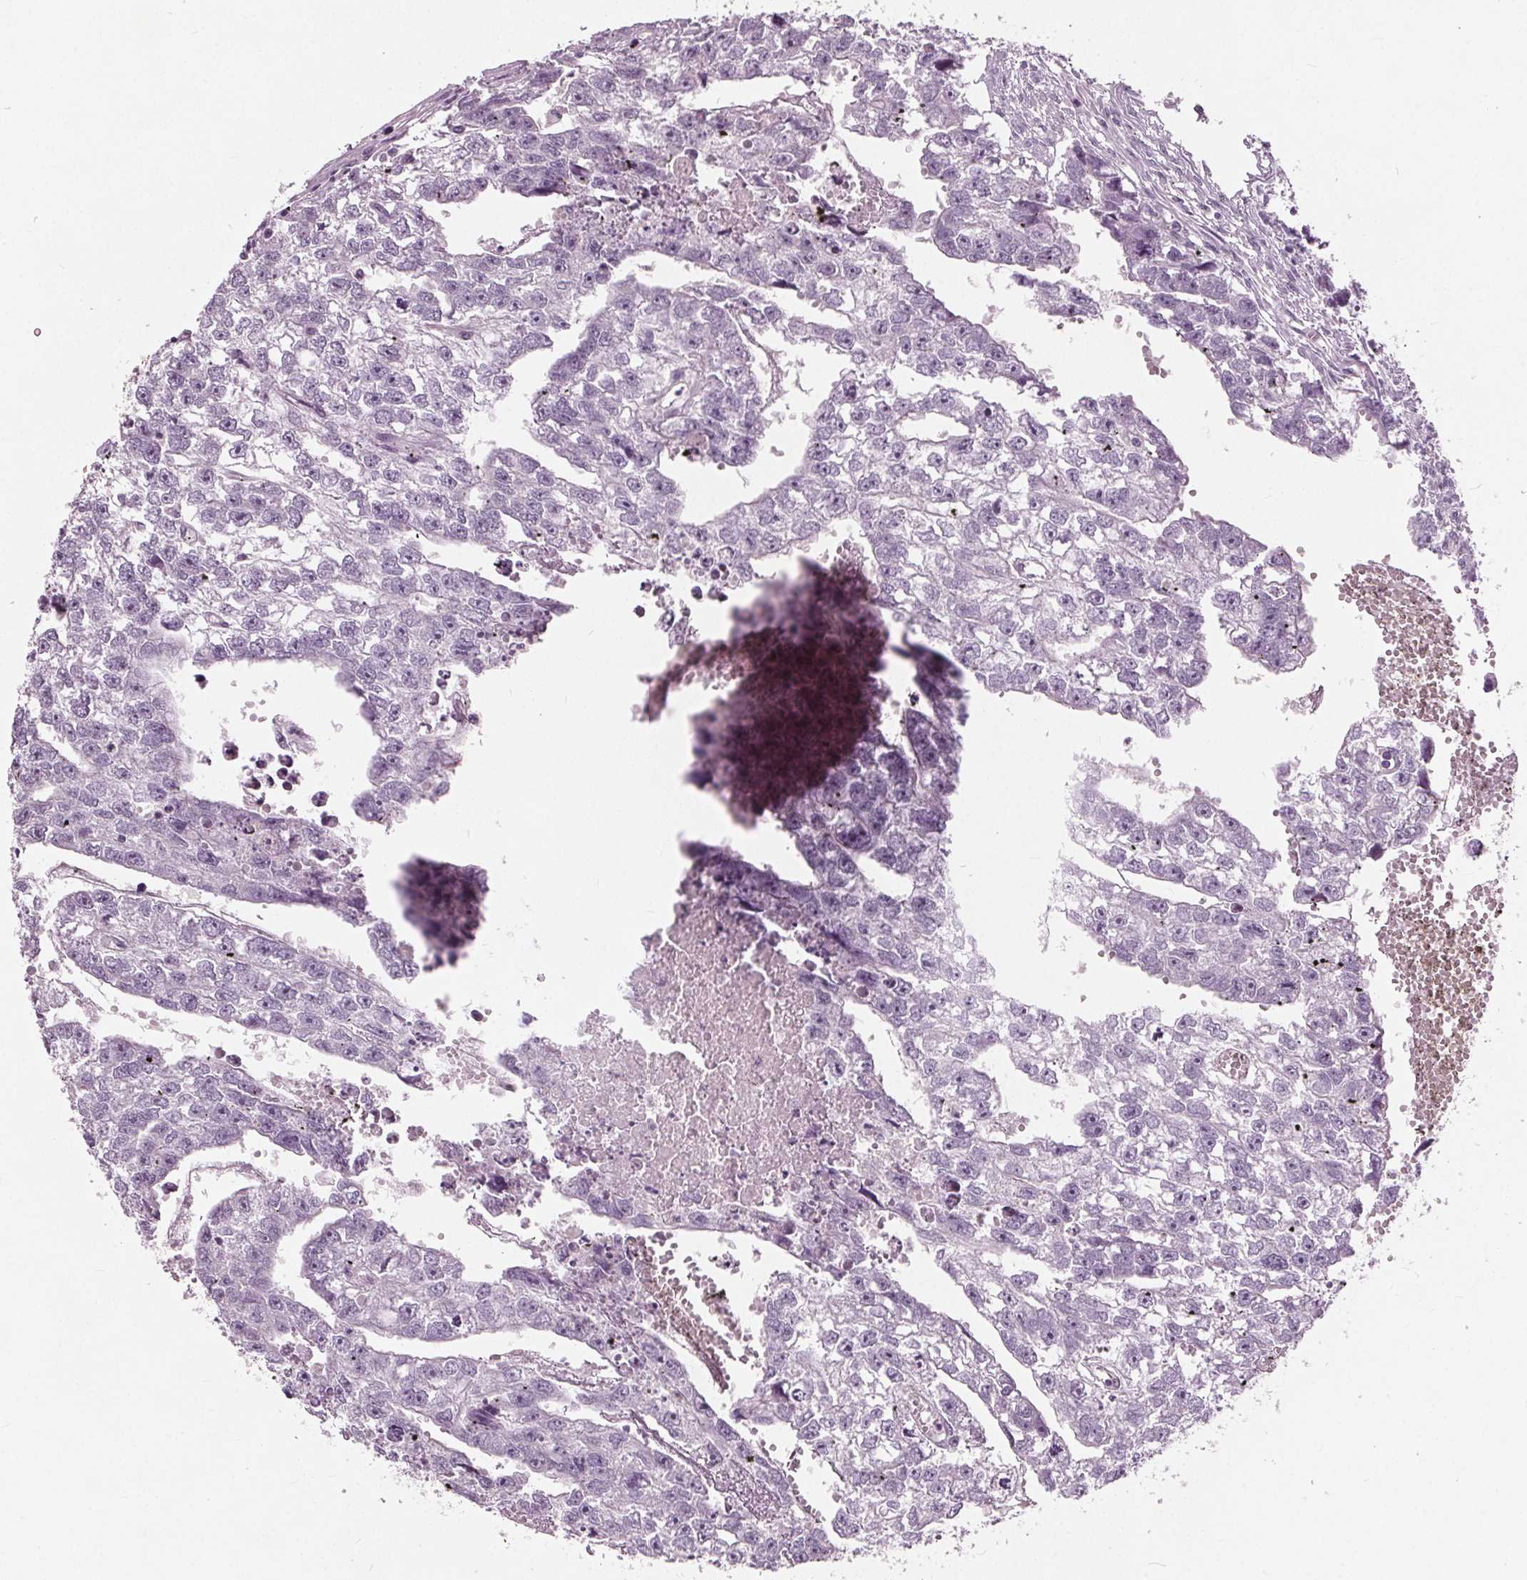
{"staining": {"intensity": "negative", "quantity": "none", "location": "none"}, "tissue": "testis cancer", "cell_type": "Tumor cells", "image_type": "cancer", "snomed": [{"axis": "morphology", "description": "Carcinoma, Embryonal, NOS"}, {"axis": "morphology", "description": "Teratoma, malignant, NOS"}, {"axis": "topography", "description": "Testis"}], "caption": "Micrograph shows no protein positivity in tumor cells of testis cancer (malignant teratoma) tissue.", "gene": "TKFC", "patient": {"sex": "male", "age": 44}}